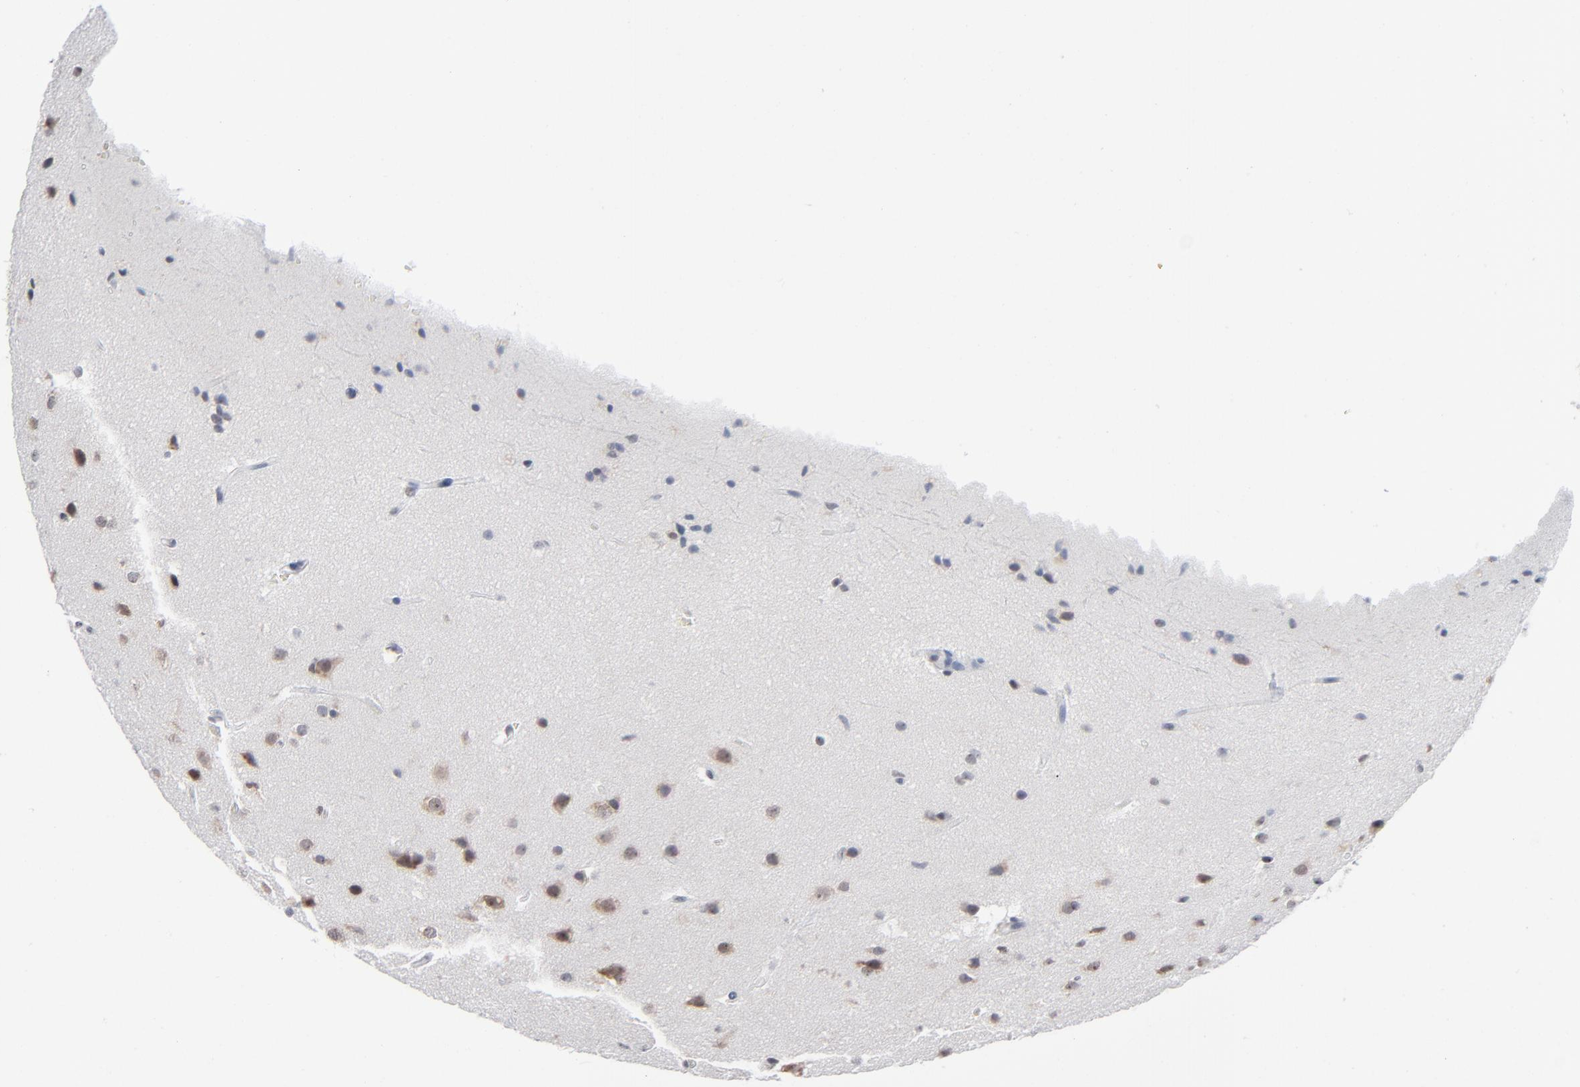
{"staining": {"intensity": "weak", "quantity": "25%-75%", "location": "cytoplasmic/membranous"}, "tissue": "glioma", "cell_type": "Tumor cells", "image_type": "cancer", "snomed": [{"axis": "morphology", "description": "Glioma, malignant, Low grade"}, {"axis": "topography", "description": "Cerebral cortex"}], "caption": "Brown immunohistochemical staining in low-grade glioma (malignant) demonstrates weak cytoplasmic/membranous positivity in about 25%-75% of tumor cells.", "gene": "MPHOSPH6", "patient": {"sex": "female", "age": 47}}